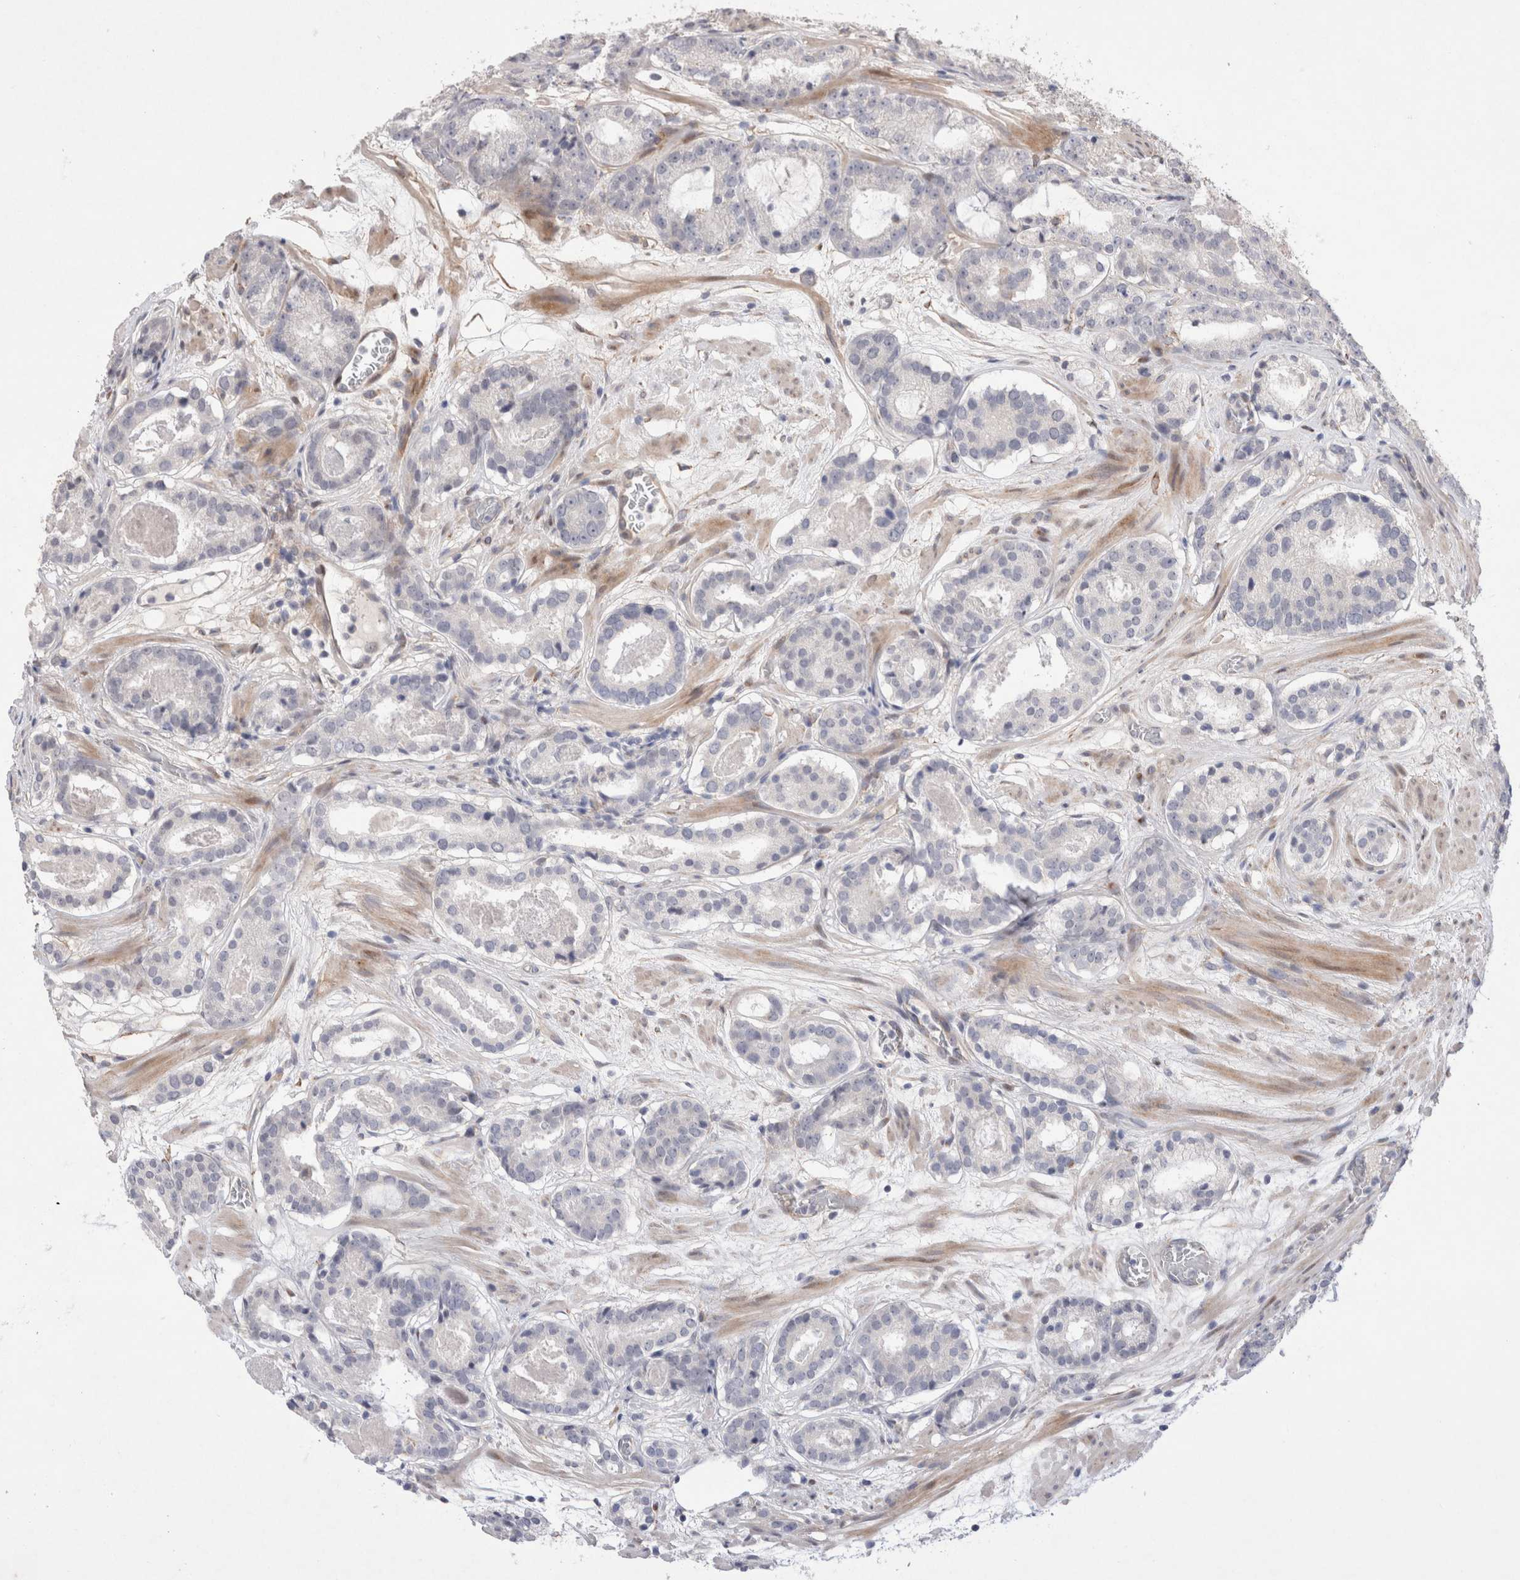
{"staining": {"intensity": "negative", "quantity": "none", "location": "none"}, "tissue": "prostate cancer", "cell_type": "Tumor cells", "image_type": "cancer", "snomed": [{"axis": "morphology", "description": "Adenocarcinoma, Low grade"}, {"axis": "topography", "description": "Prostate"}], "caption": "Immunohistochemistry image of human prostate cancer (adenocarcinoma (low-grade)) stained for a protein (brown), which displays no staining in tumor cells. (DAB immunohistochemistry (IHC) with hematoxylin counter stain).", "gene": "GIMAP6", "patient": {"sex": "male", "age": 69}}